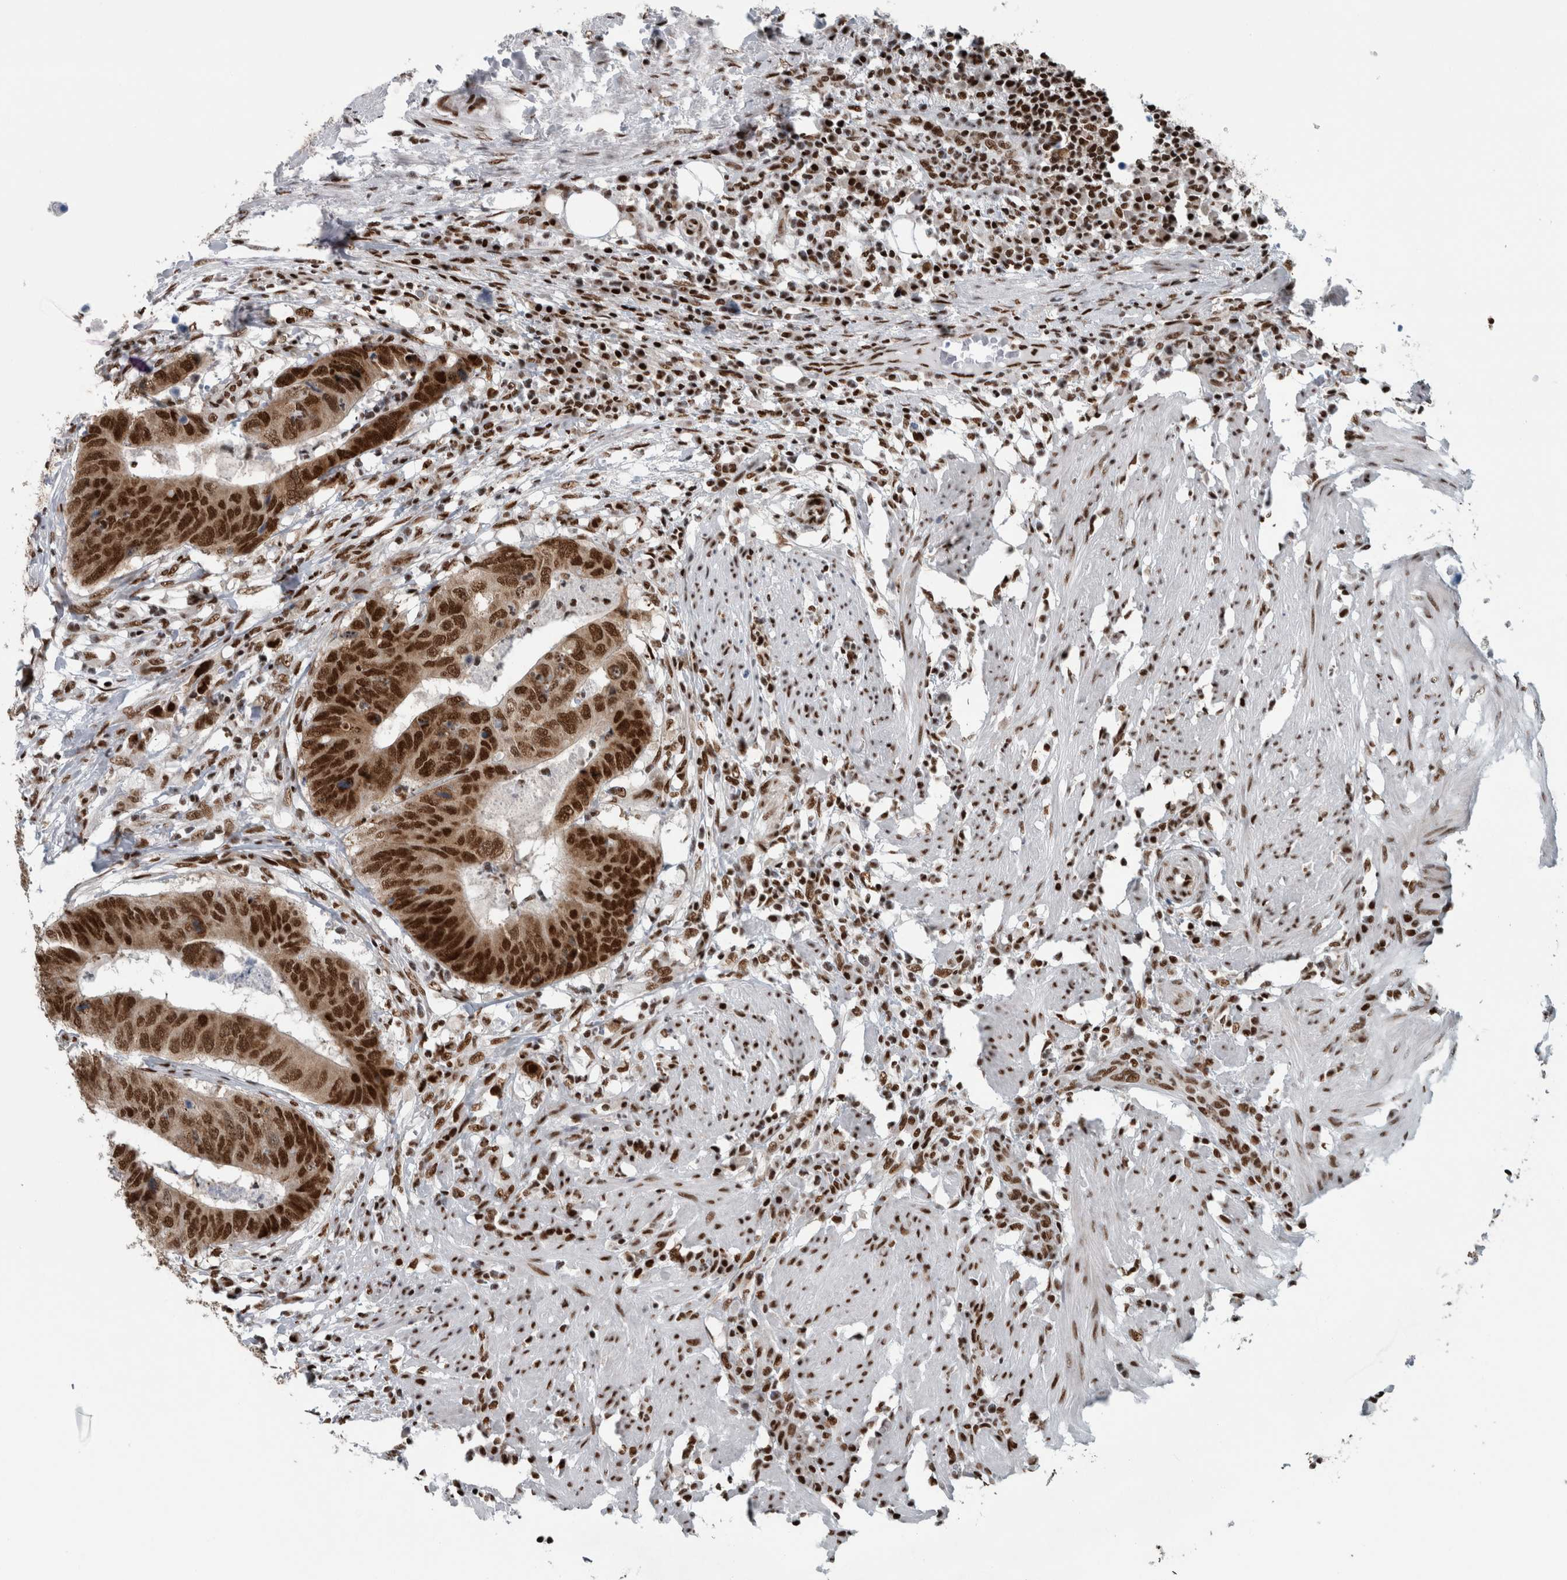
{"staining": {"intensity": "strong", "quantity": ">75%", "location": "nuclear"}, "tissue": "colorectal cancer", "cell_type": "Tumor cells", "image_type": "cancer", "snomed": [{"axis": "morphology", "description": "Adenocarcinoma, NOS"}, {"axis": "topography", "description": "Colon"}], "caption": "A brown stain shows strong nuclear staining of a protein in human colorectal adenocarcinoma tumor cells. The protein of interest is stained brown, and the nuclei are stained in blue (DAB (3,3'-diaminobenzidine) IHC with brightfield microscopy, high magnification).", "gene": "DNMT3A", "patient": {"sex": "male", "age": 56}}